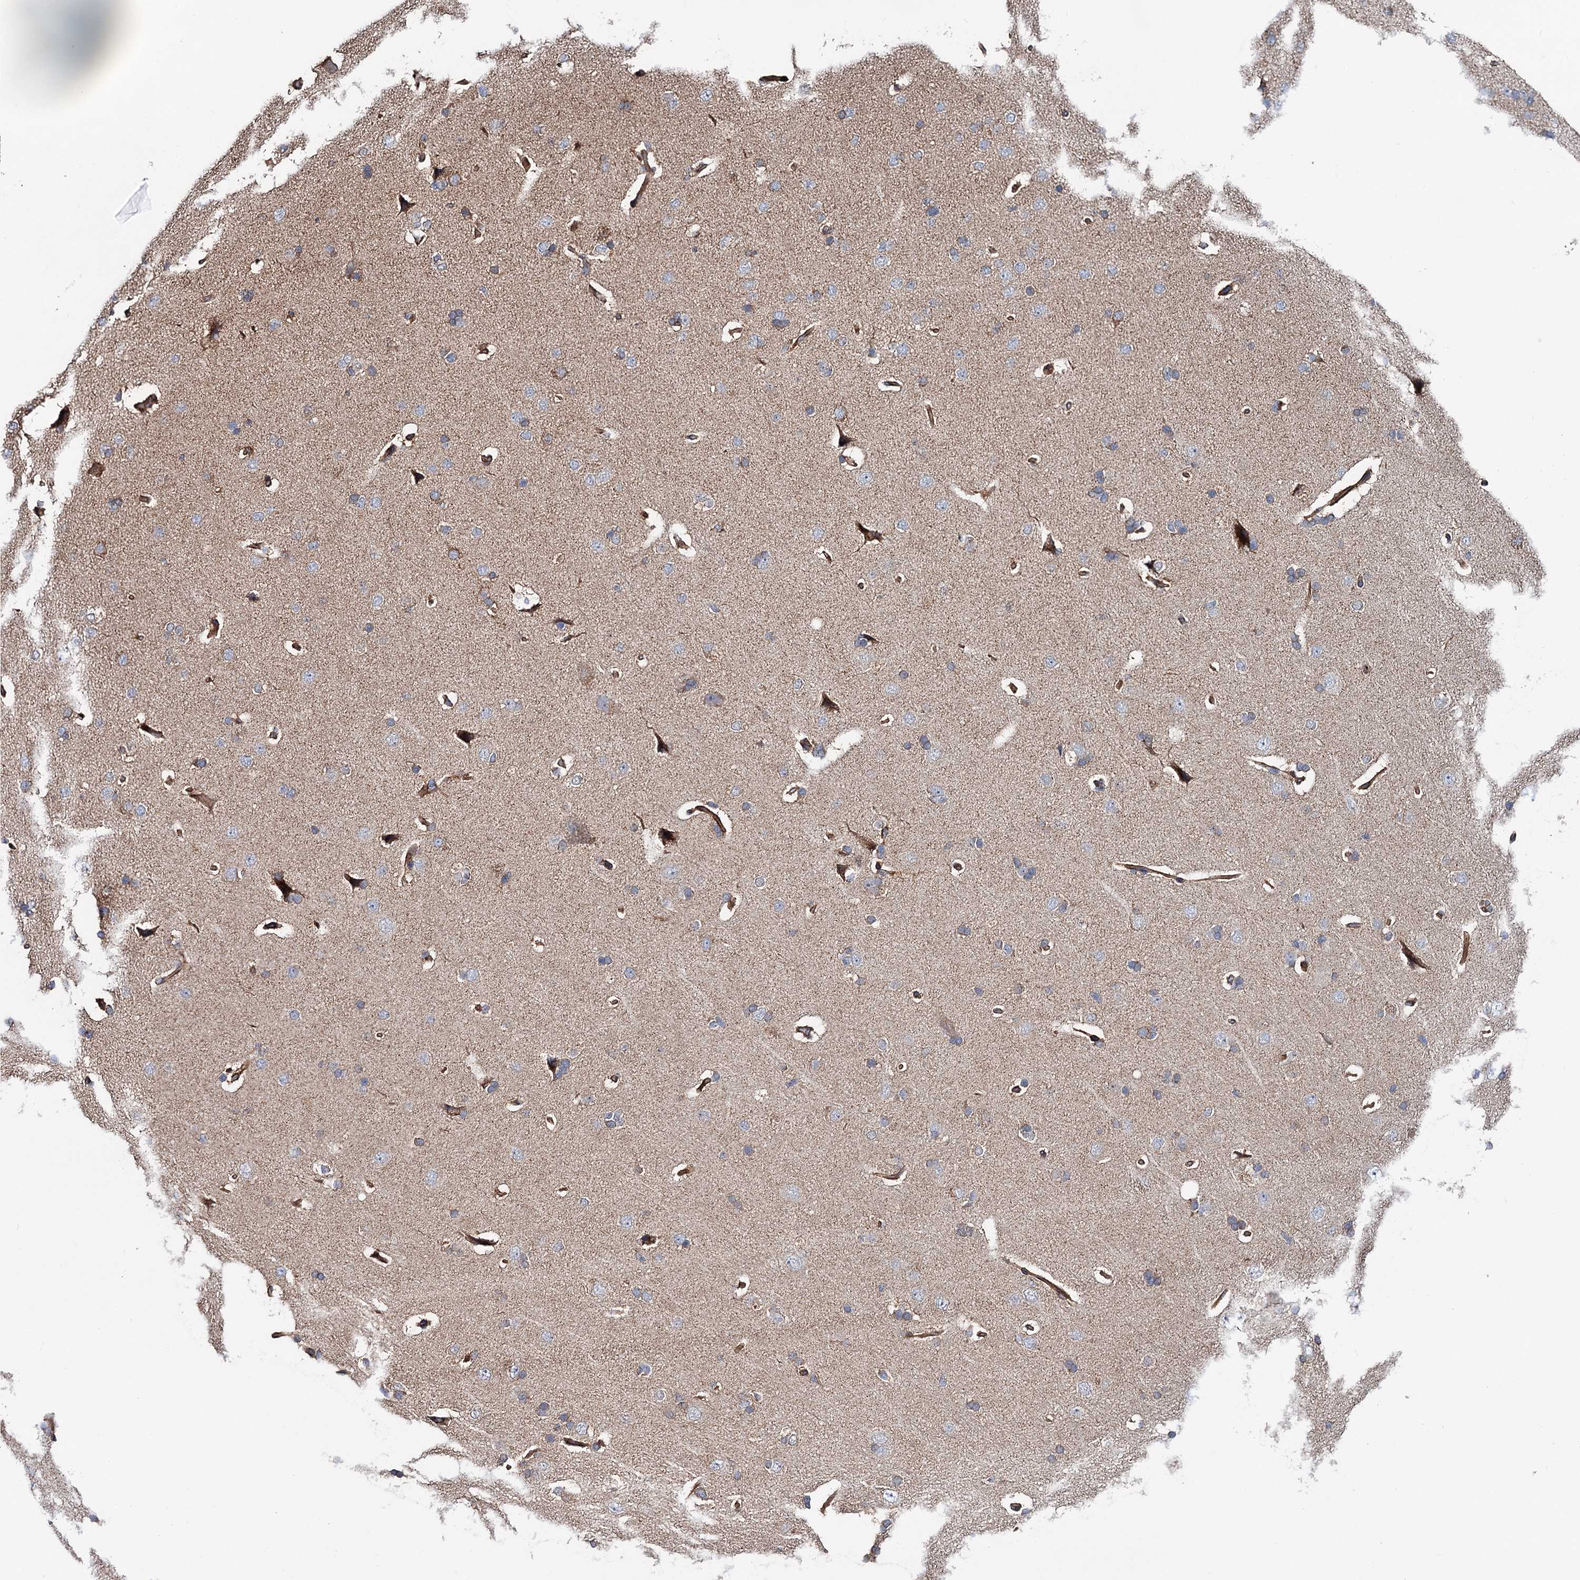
{"staining": {"intensity": "moderate", "quantity": ">75%", "location": "cytoplasmic/membranous"}, "tissue": "cerebral cortex", "cell_type": "Endothelial cells", "image_type": "normal", "snomed": [{"axis": "morphology", "description": "Normal tissue, NOS"}, {"axis": "topography", "description": "Cerebral cortex"}], "caption": "Benign cerebral cortex was stained to show a protein in brown. There is medium levels of moderate cytoplasmic/membranous staining in about >75% of endothelial cells.", "gene": "CSAD", "patient": {"sex": "male", "age": 62}}